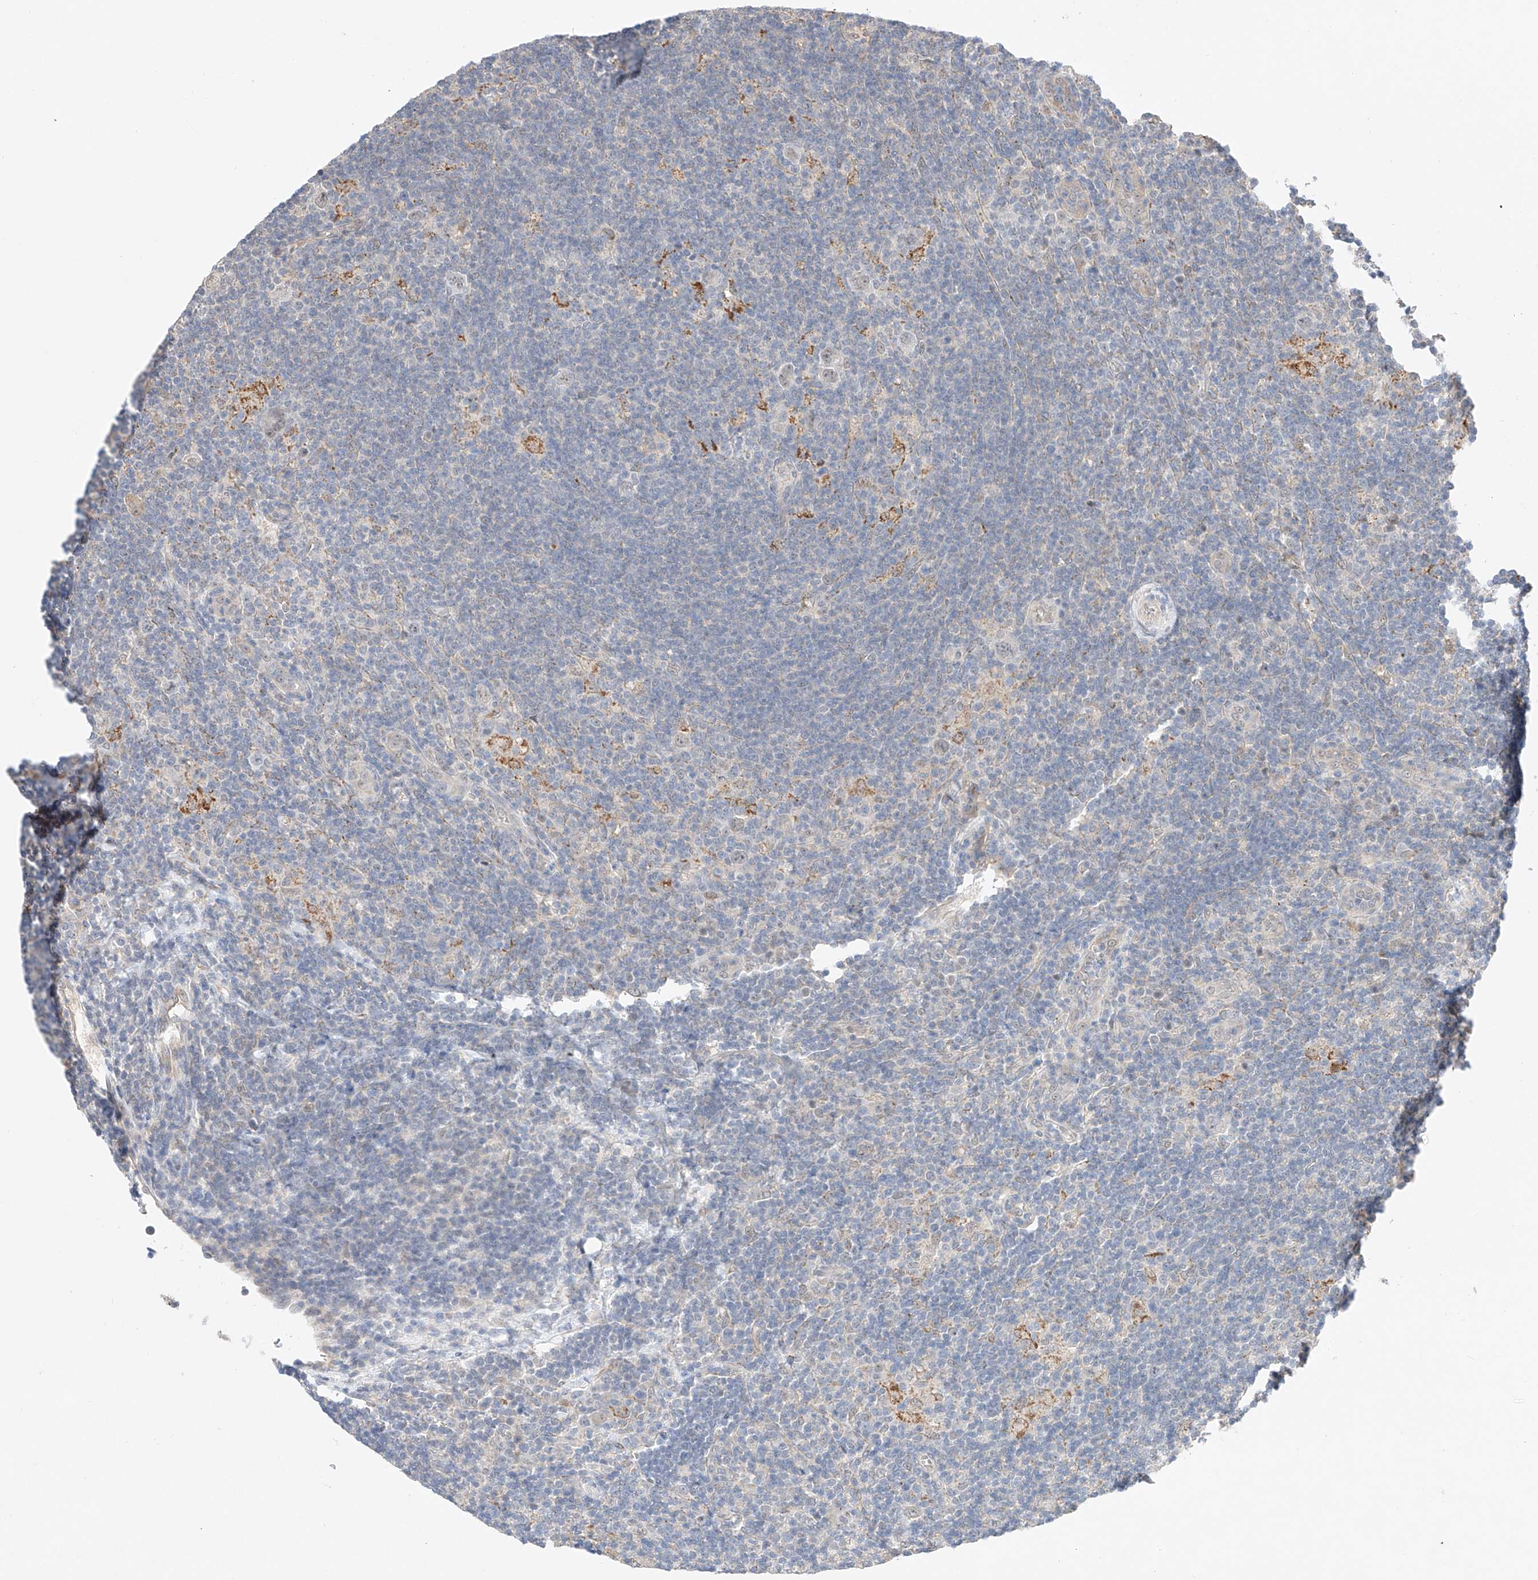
{"staining": {"intensity": "negative", "quantity": "none", "location": "none"}, "tissue": "lymphoma", "cell_type": "Tumor cells", "image_type": "cancer", "snomed": [{"axis": "morphology", "description": "Hodgkin's disease, NOS"}, {"axis": "topography", "description": "Lymph node"}], "caption": "Tumor cells are negative for protein expression in human Hodgkin's disease.", "gene": "IL22RA2", "patient": {"sex": "female", "age": 57}}